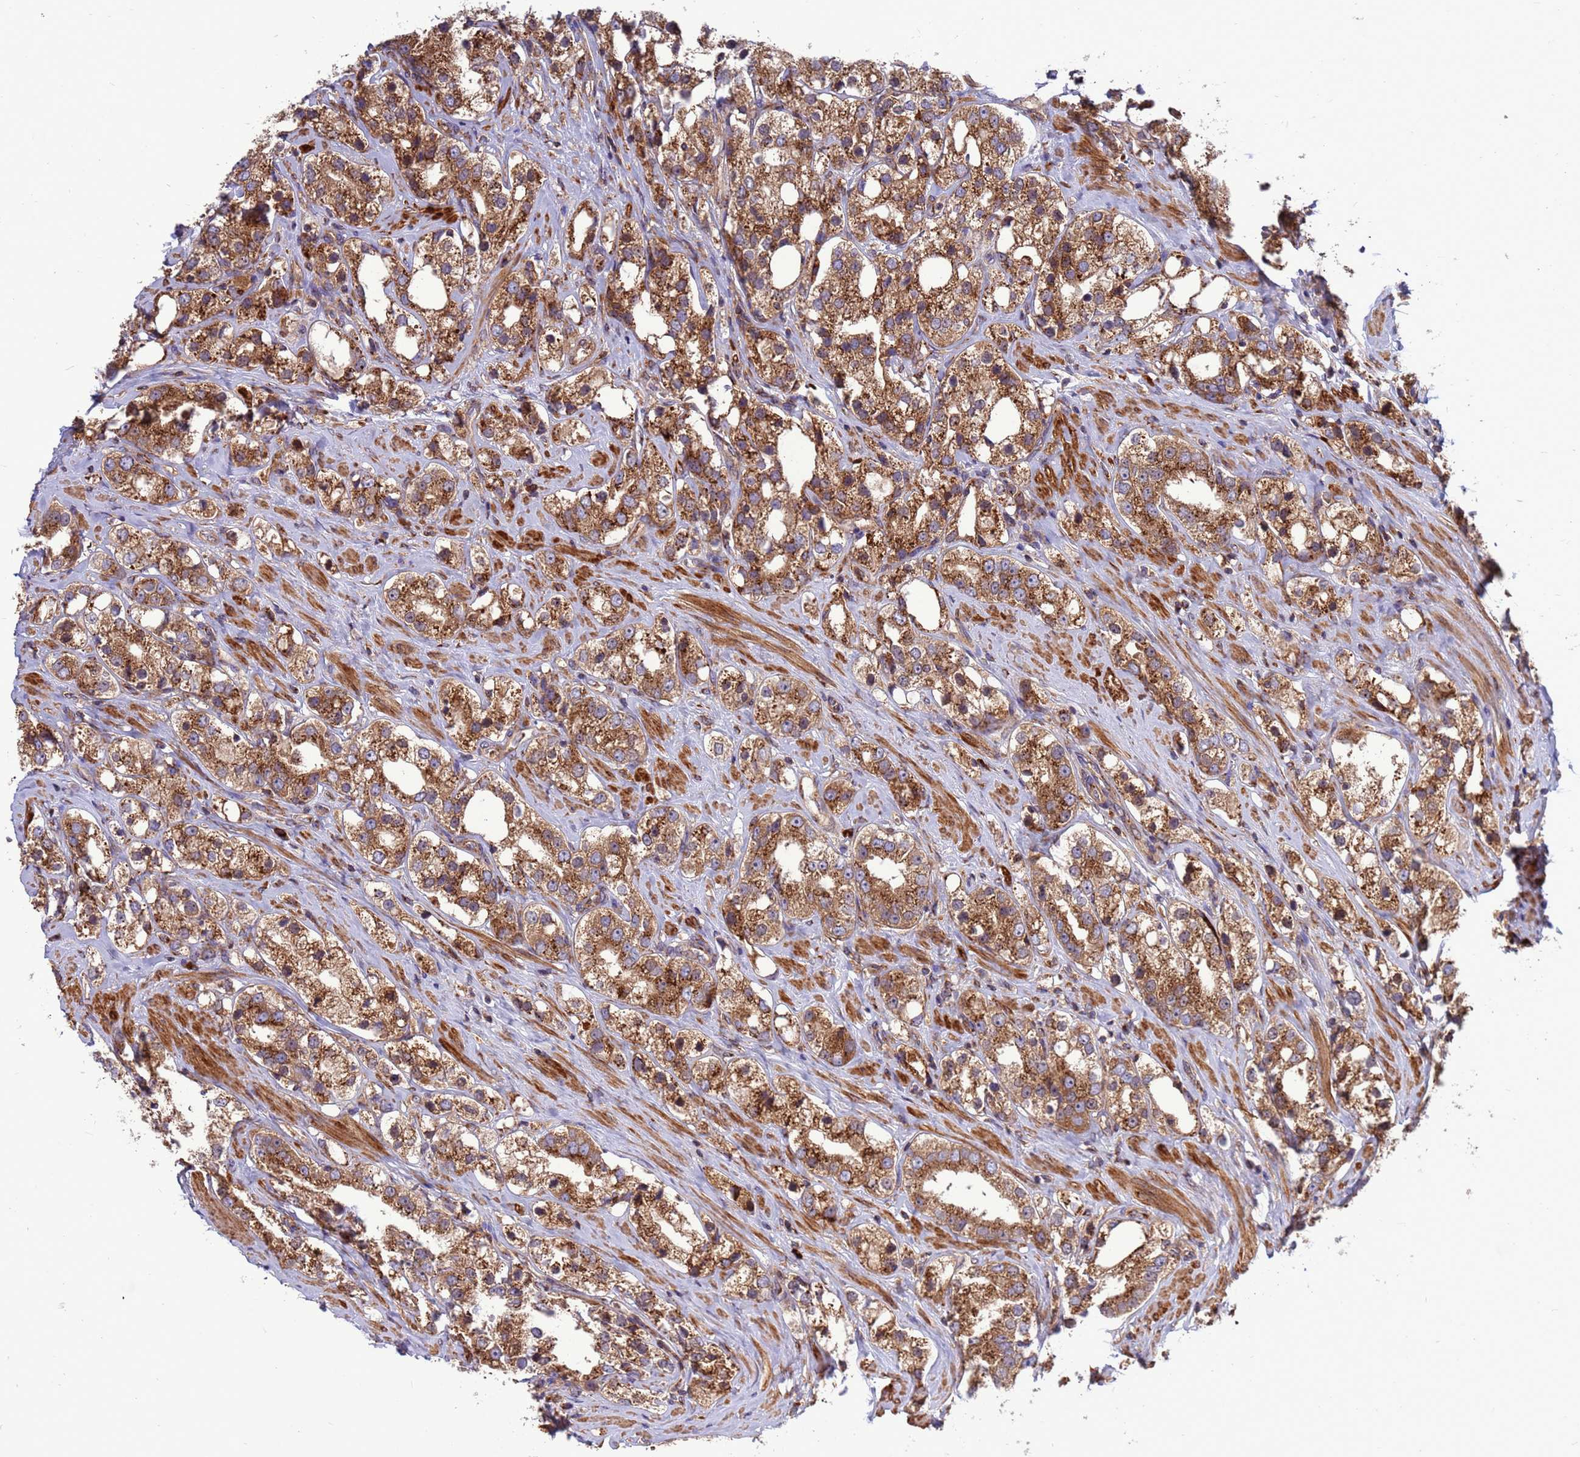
{"staining": {"intensity": "moderate", "quantity": ">75%", "location": "cytoplasmic/membranous"}, "tissue": "prostate cancer", "cell_type": "Tumor cells", "image_type": "cancer", "snomed": [{"axis": "morphology", "description": "Adenocarcinoma, NOS"}, {"axis": "topography", "description": "Prostate"}], "caption": "Immunohistochemical staining of human prostate cancer (adenocarcinoma) demonstrates moderate cytoplasmic/membranous protein expression in approximately >75% of tumor cells.", "gene": "ZC3HAV1", "patient": {"sex": "male", "age": 79}}